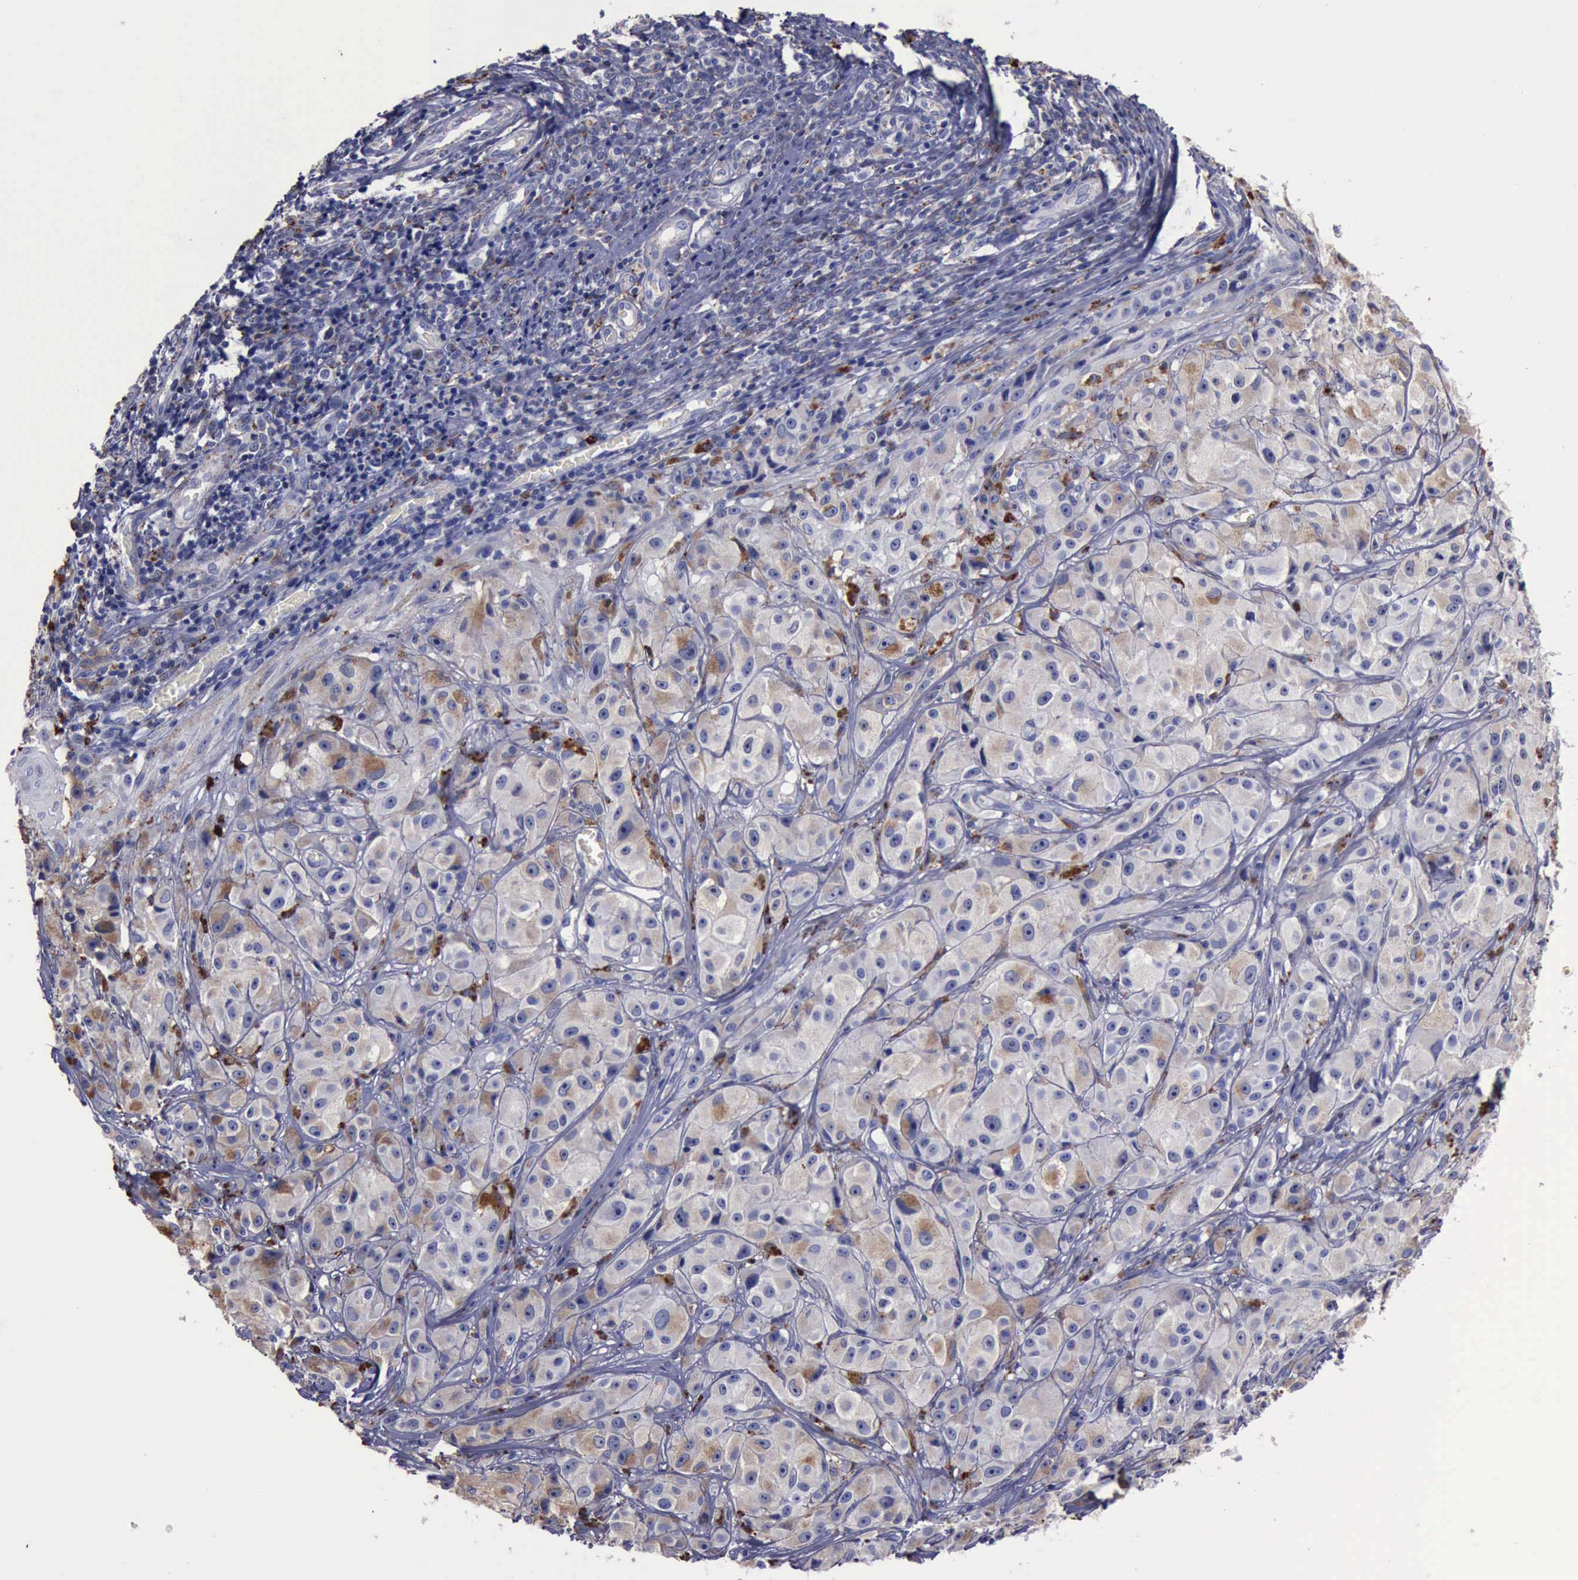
{"staining": {"intensity": "weak", "quantity": ">75%", "location": "cytoplasmic/membranous"}, "tissue": "melanoma", "cell_type": "Tumor cells", "image_type": "cancer", "snomed": [{"axis": "morphology", "description": "Malignant melanoma, NOS"}, {"axis": "topography", "description": "Skin"}], "caption": "An IHC micrograph of tumor tissue is shown. Protein staining in brown highlights weak cytoplasmic/membranous positivity in malignant melanoma within tumor cells.", "gene": "CTSD", "patient": {"sex": "male", "age": 56}}